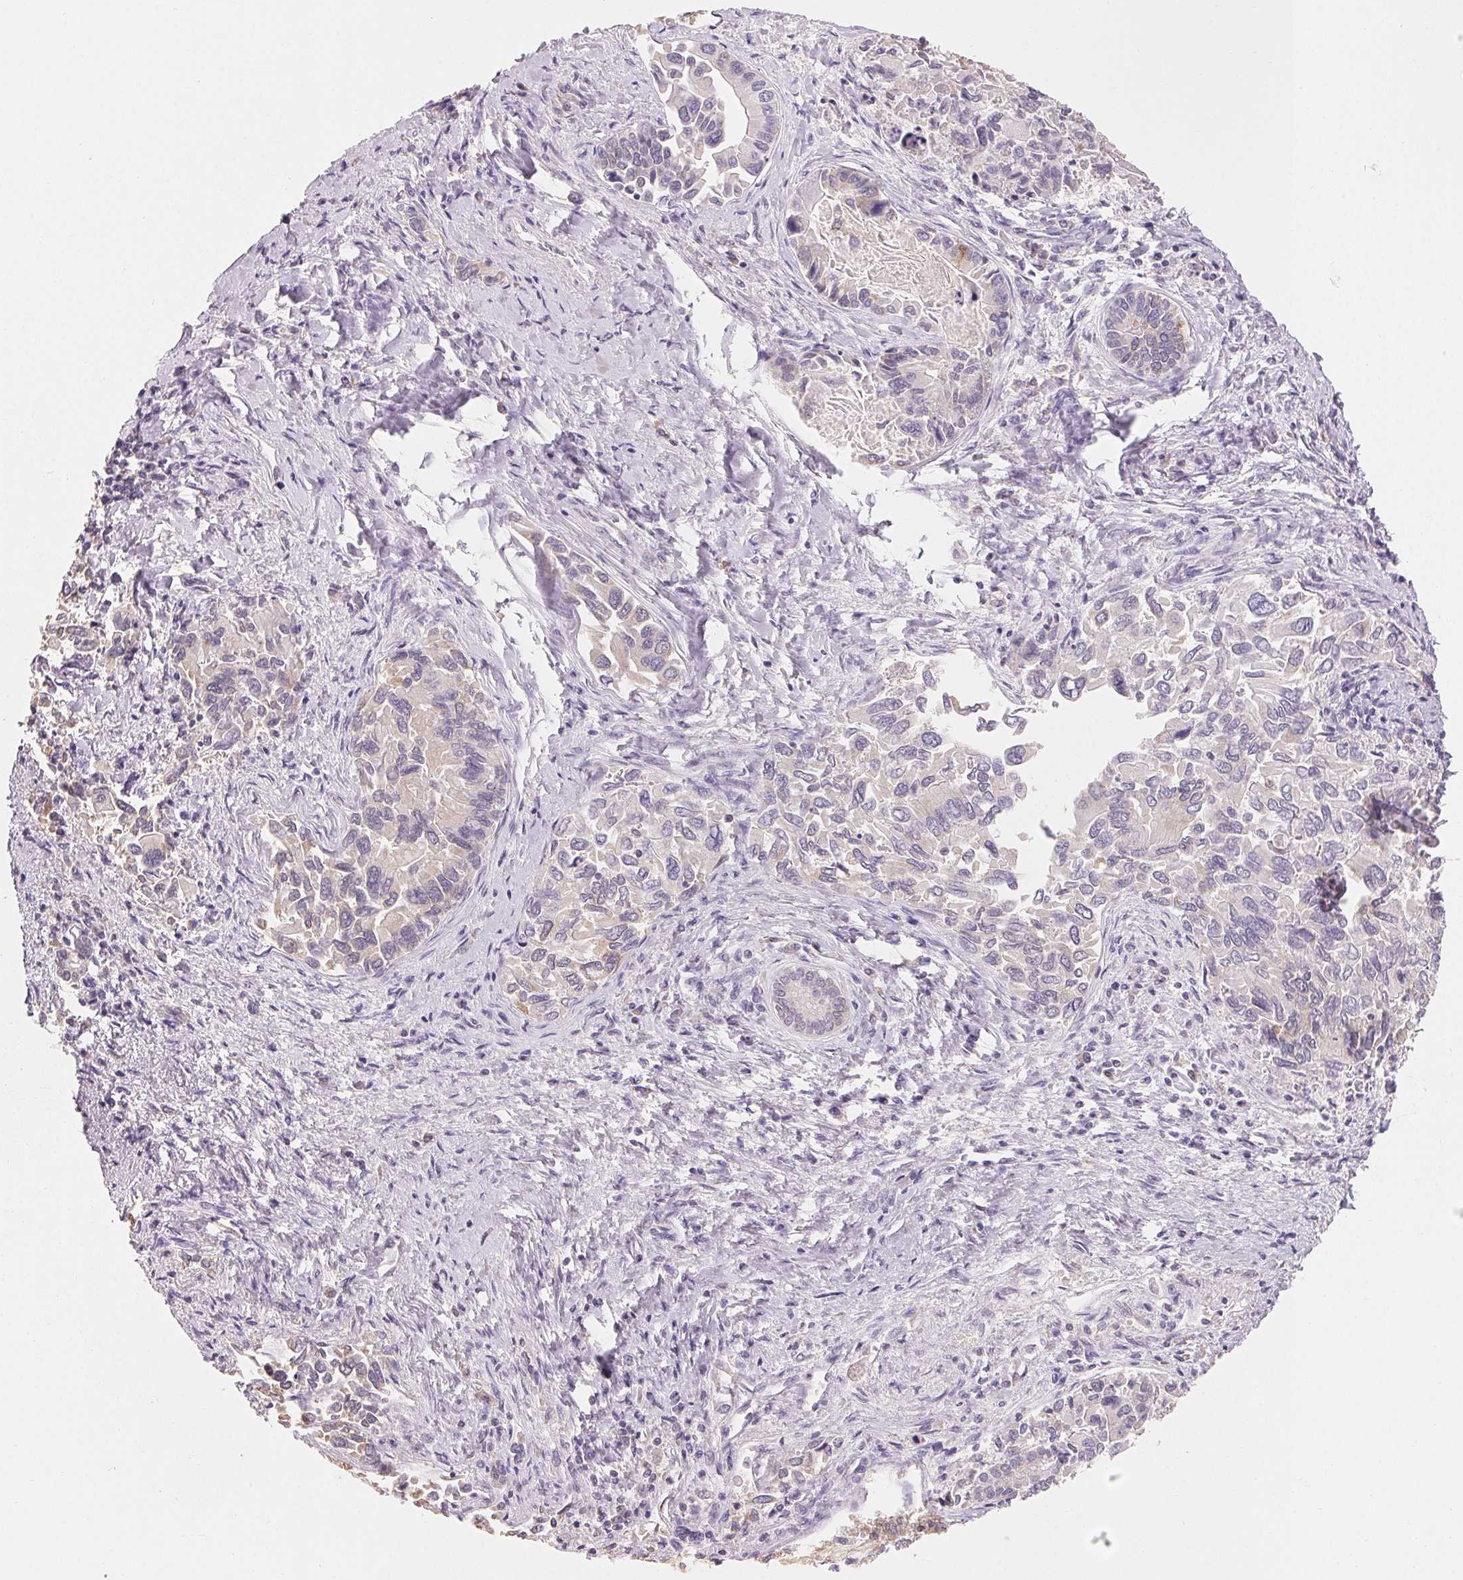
{"staining": {"intensity": "weak", "quantity": "<25%", "location": "cytoplasmic/membranous"}, "tissue": "liver cancer", "cell_type": "Tumor cells", "image_type": "cancer", "snomed": [{"axis": "morphology", "description": "Cholangiocarcinoma"}, {"axis": "topography", "description": "Liver"}], "caption": "Immunohistochemical staining of liver cholangiocarcinoma demonstrates no significant staining in tumor cells. (IHC, brightfield microscopy, high magnification).", "gene": "MAP7D2", "patient": {"sex": "male", "age": 66}}